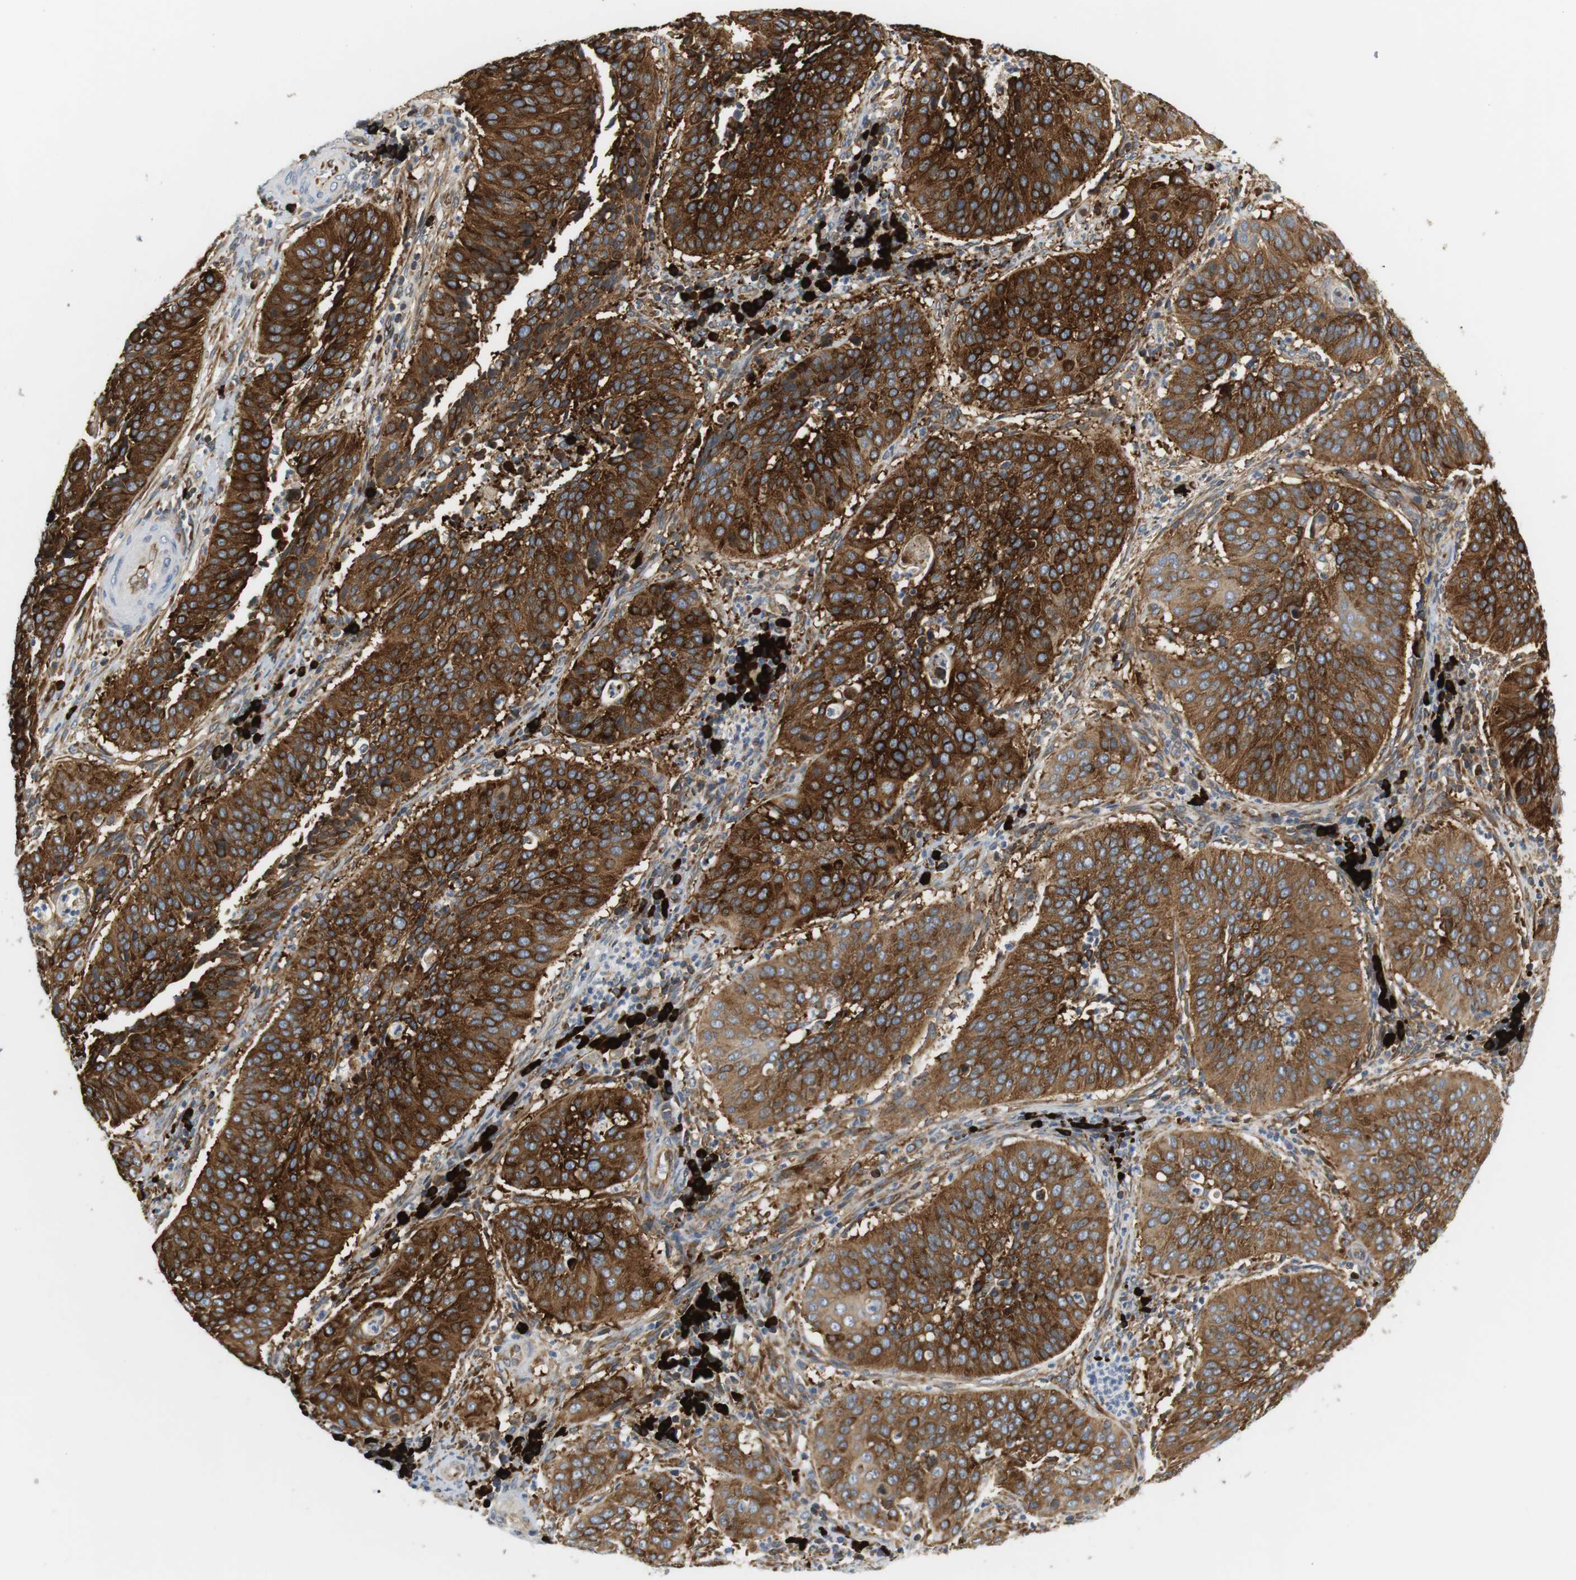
{"staining": {"intensity": "strong", "quantity": ">75%", "location": "cytoplasmic/membranous"}, "tissue": "cervical cancer", "cell_type": "Tumor cells", "image_type": "cancer", "snomed": [{"axis": "morphology", "description": "Normal tissue, NOS"}, {"axis": "morphology", "description": "Squamous cell carcinoma, NOS"}, {"axis": "topography", "description": "Cervix"}], "caption": "The photomicrograph demonstrates a brown stain indicating the presence of a protein in the cytoplasmic/membranous of tumor cells in squamous cell carcinoma (cervical).", "gene": "TMEM200A", "patient": {"sex": "female", "age": 39}}